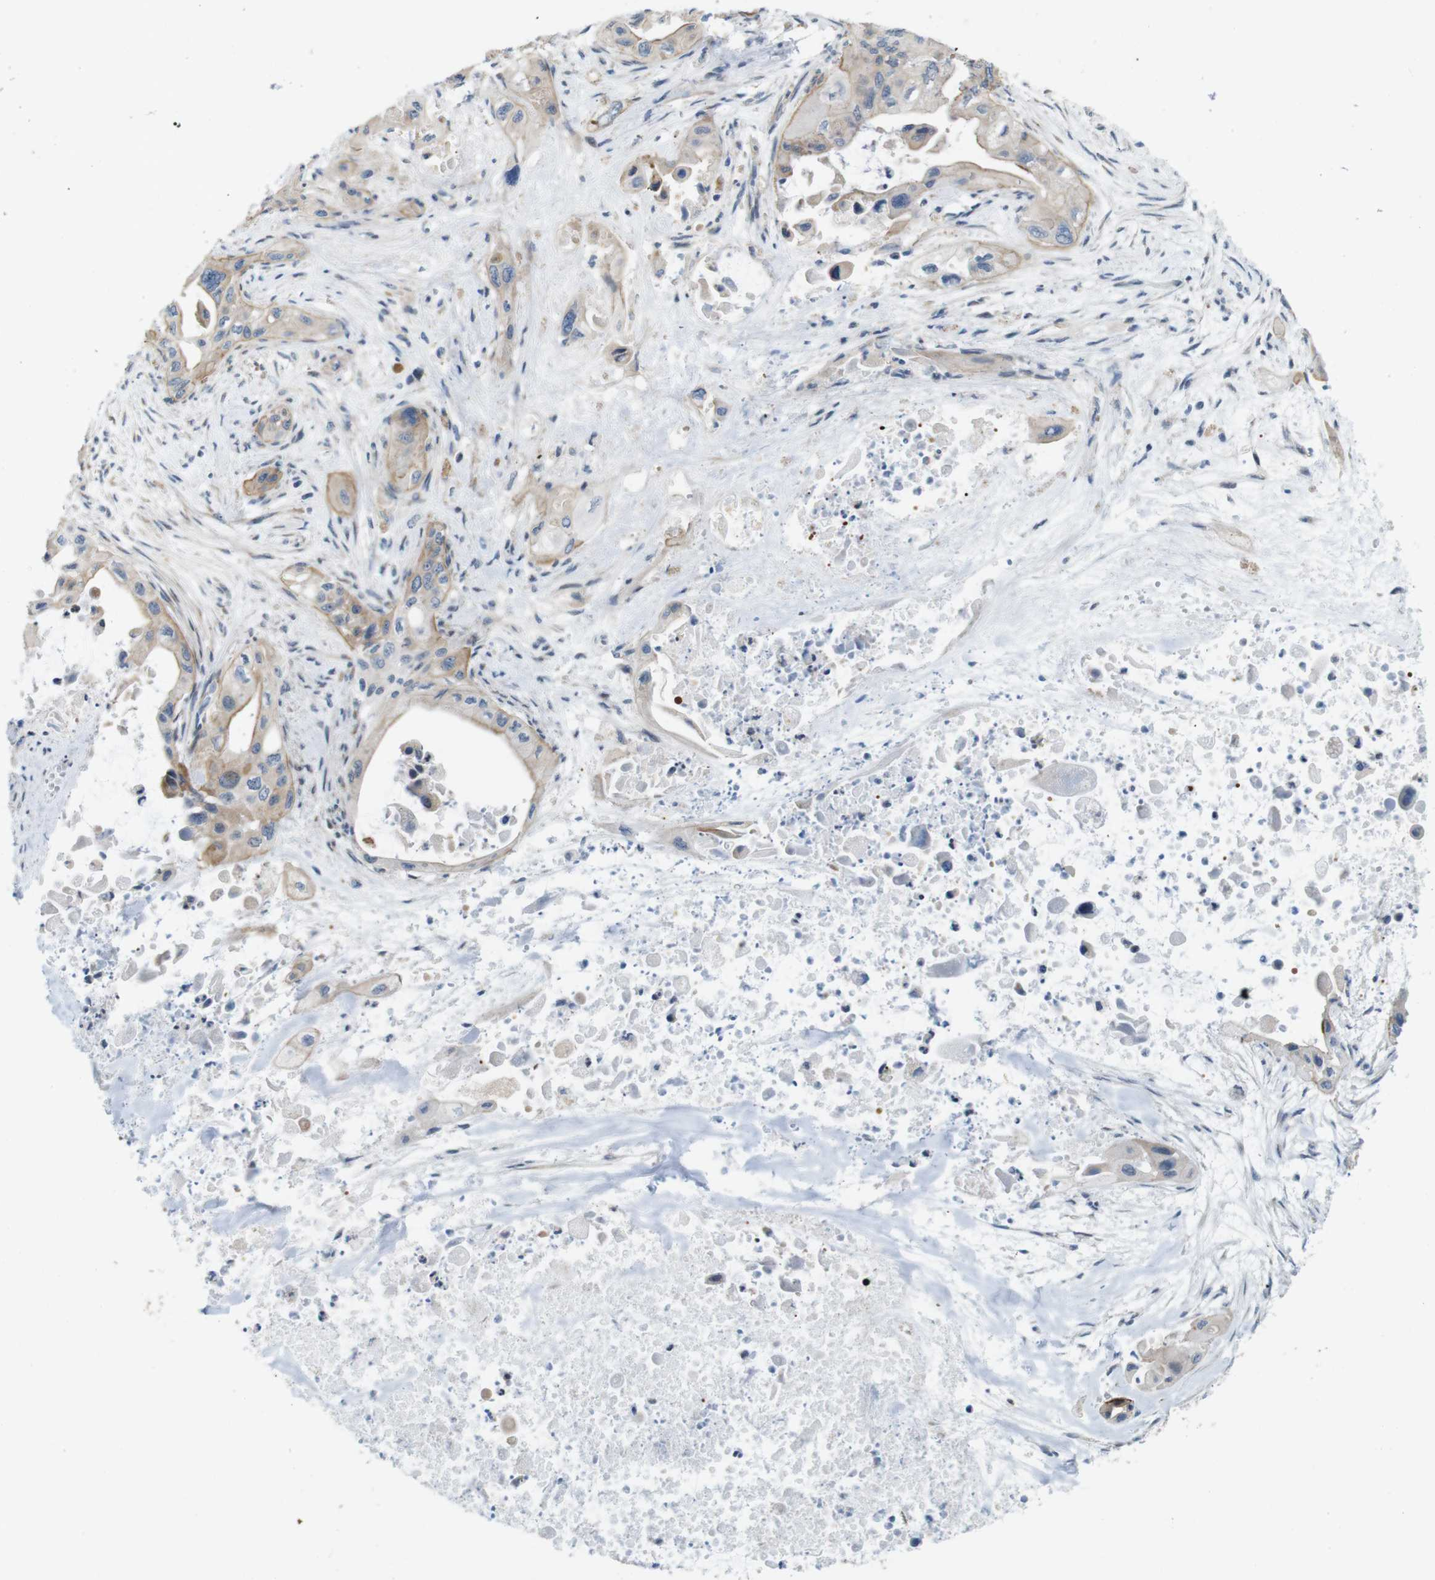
{"staining": {"intensity": "moderate", "quantity": ">75%", "location": "cytoplasmic/membranous"}, "tissue": "pancreatic cancer", "cell_type": "Tumor cells", "image_type": "cancer", "snomed": [{"axis": "morphology", "description": "Adenocarcinoma, NOS"}, {"axis": "topography", "description": "Pancreas"}], "caption": "Approximately >75% of tumor cells in human pancreatic cancer exhibit moderate cytoplasmic/membranous protein staining as visualized by brown immunohistochemical staining.", "gene": "SKI", "patient": {"sex": "male", "age": 73}}